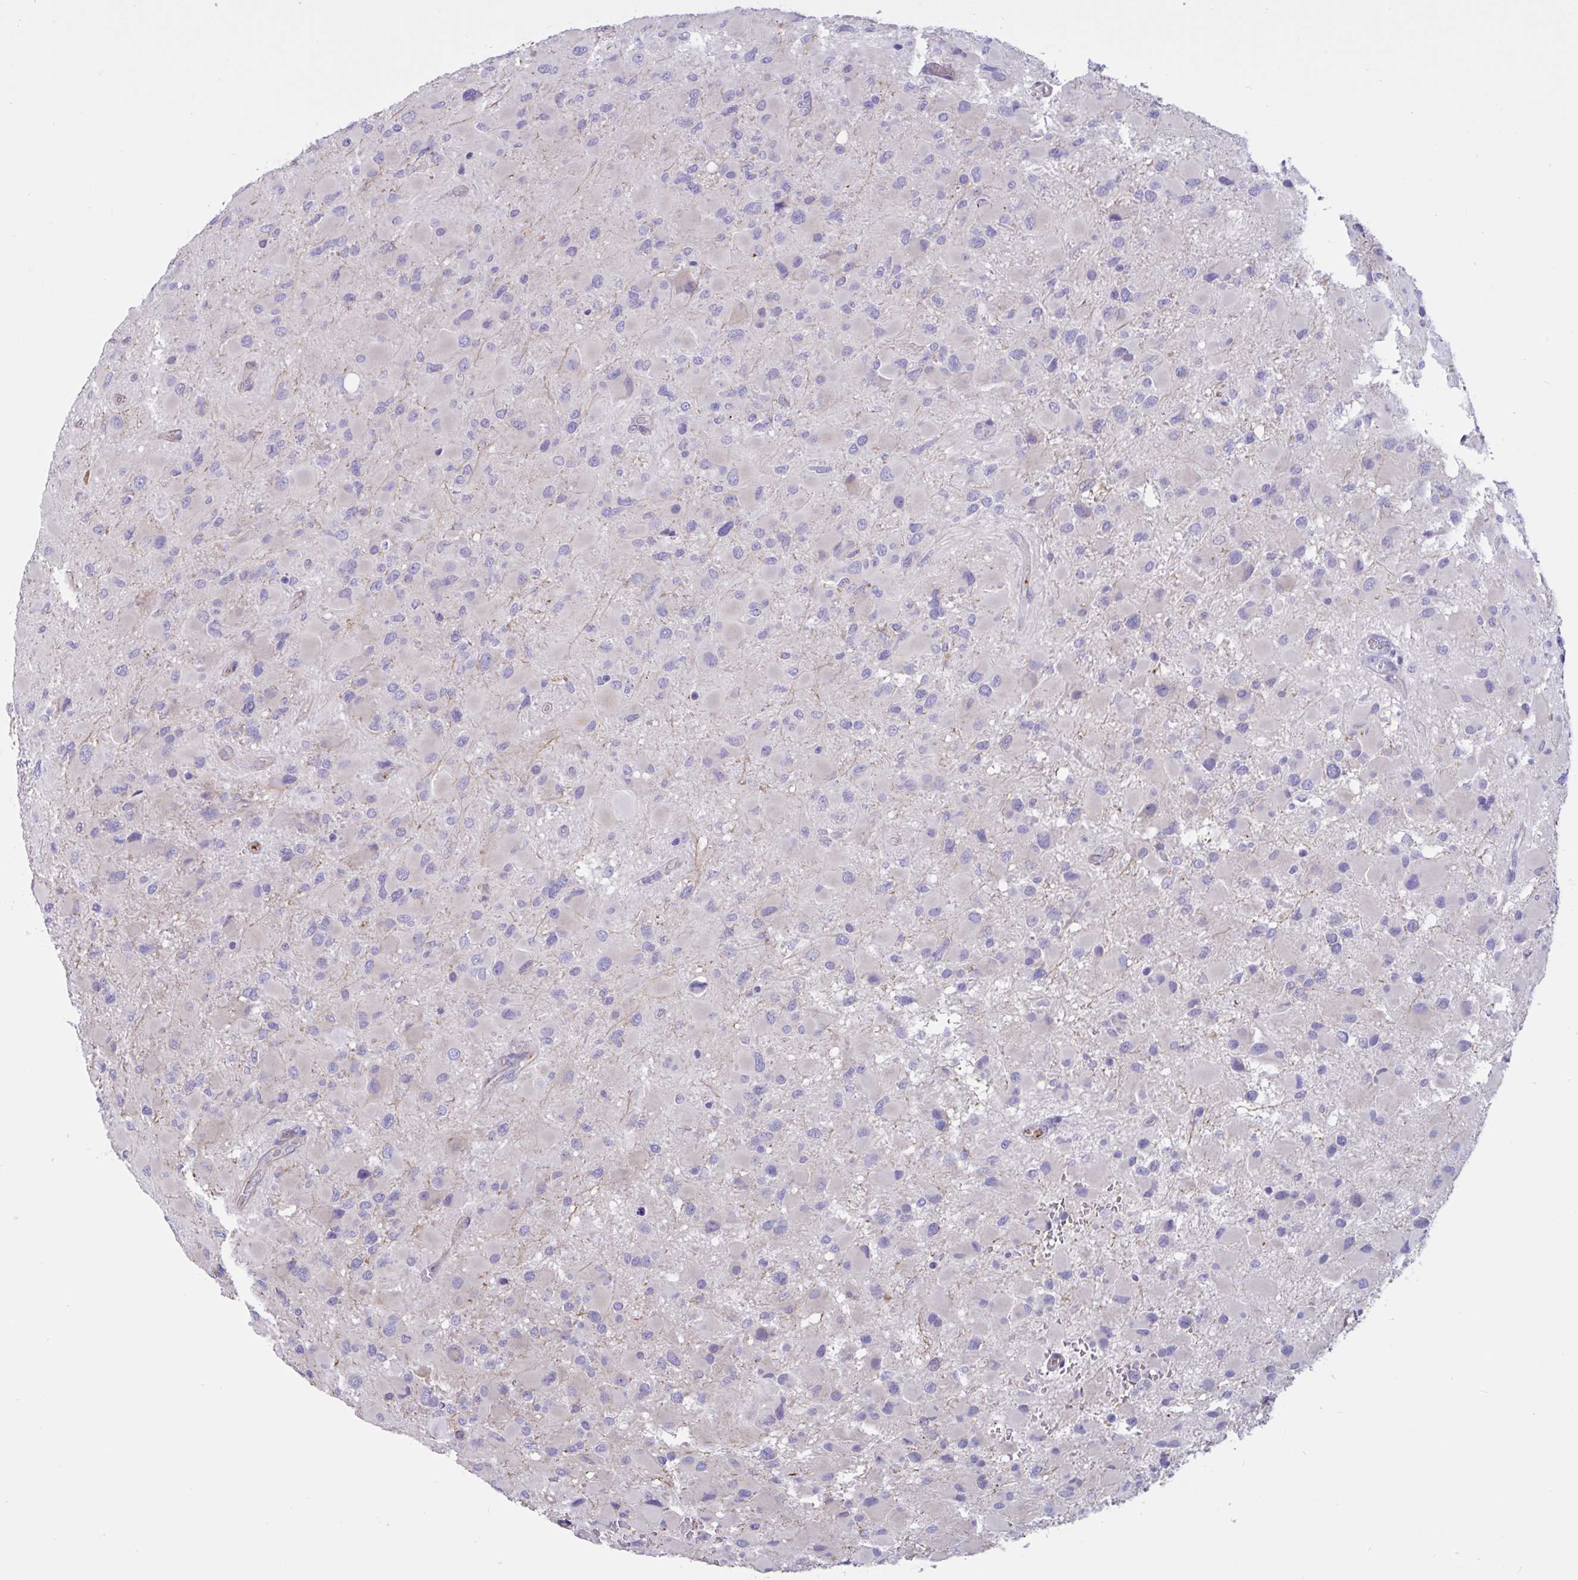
{"staining": {"intensity": "negative", "quantity": "none", "location": "none"}, "tissue": "glioma", "cell_type": "Tumor cells", "image_type": "cancer", "snomed": [{"axis": "morphology", "description": "Glioma, malignant, High grade"}, {"axis": "topography", "description": "Cerebral cortex"}], "caption": "This is a photomicrograph of immunohistochemistry staining of glioma, which shows no positivity in tumor cells.", "gene": "RPL22L1", "patient": {"sex": "female", "age": 36}}